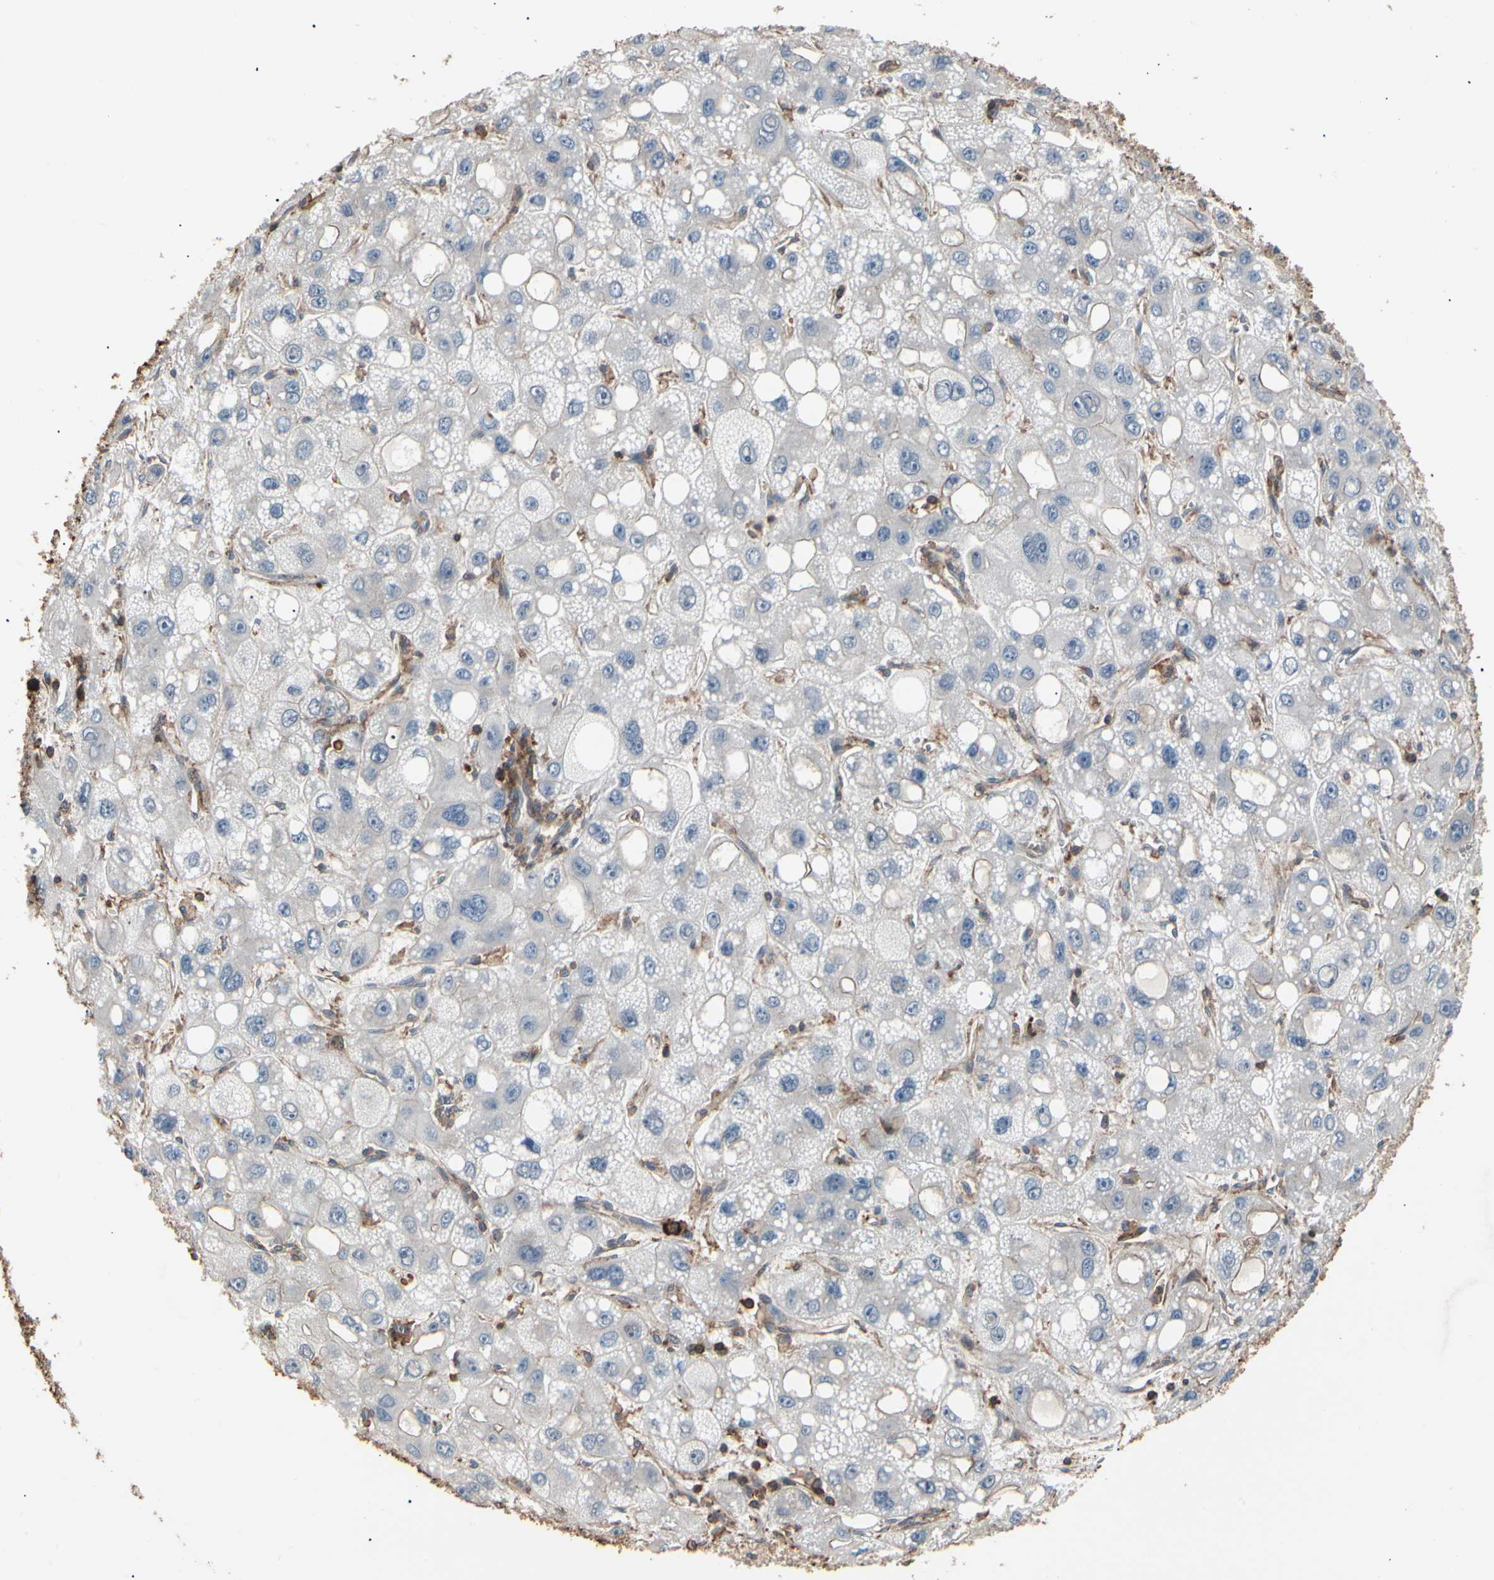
{"staining": {"intensity": "negative", "quantity": "none", "location": "none"}, "tissue": "liver cancer", "cell_type": "Tumor cells", "image_type": "cancer", "snomed": [{"axis": "morphology", "description": "Carcinoma, Hepatocellular, NOS"}, {"axis": "topography", "description": "Liver"}], "caption": "IHC histopathology image of liver hepatocellular carcinoma stained for a protein (brown), which exhibits no expression in tumor cells. The staining was performed using DAB to visualize the protein expression in brown, while the nuclei were stained in blue with hematoxylin (Magnification: 20x).", "gene": "MAPK13", "patient": {"sex": "male", "age": 55}}